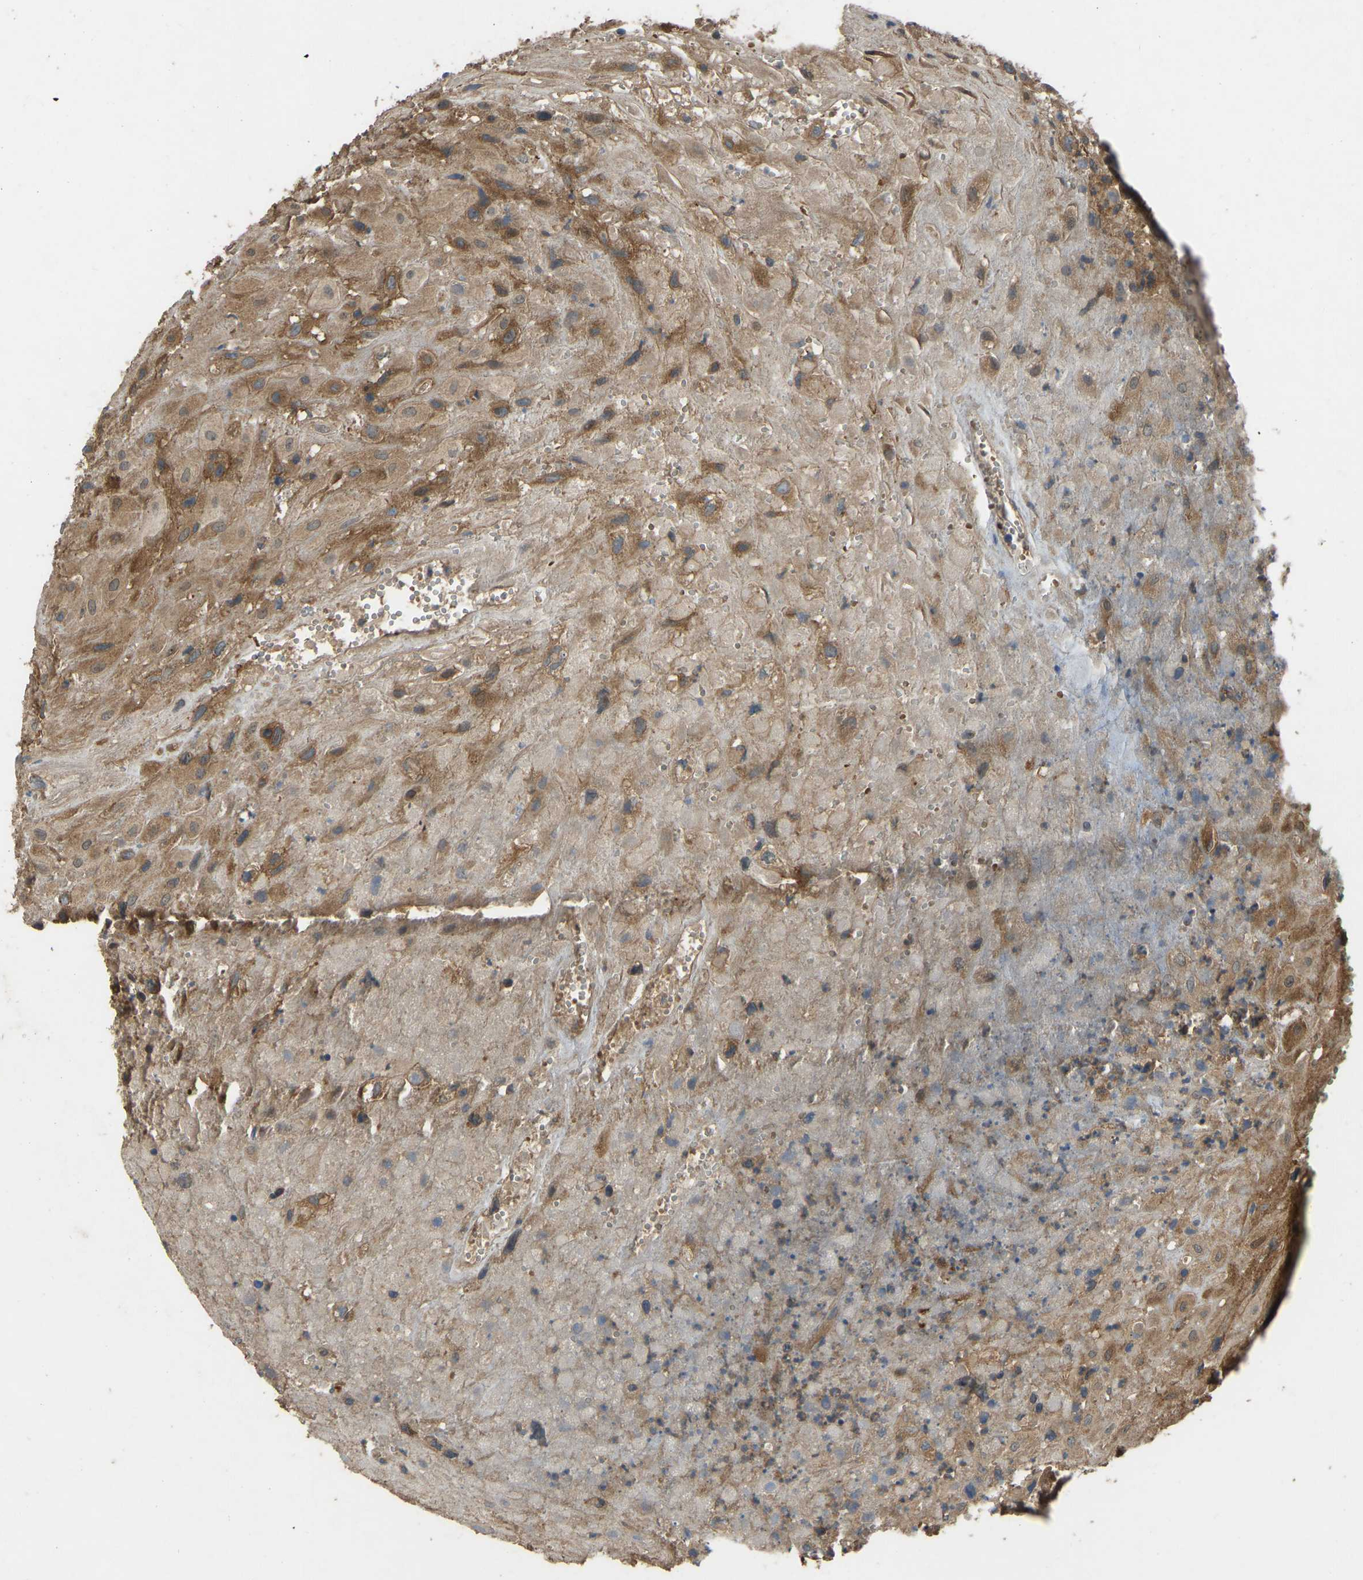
{"staining": {"intensity": "moderate", "quantity": ">75%", "location": "cytoplasmic/membranous"}, "tissue": "placenta", "cell_type": "Decidual cells", "image_type": "normal", "snomed": [{"axis": "morphology", "description": "Normal tissue, NOS"}, {"axis": "topography", "description": "Placenta"}], "caption": "This photomicrograph reveals IHC staining of normal human placenta, with medium moderate cytoplasmic/membranous staining in about >75% of decidual cells.", "gene": "ZNF71", "patient": {"sex": "female", "age": 18}}